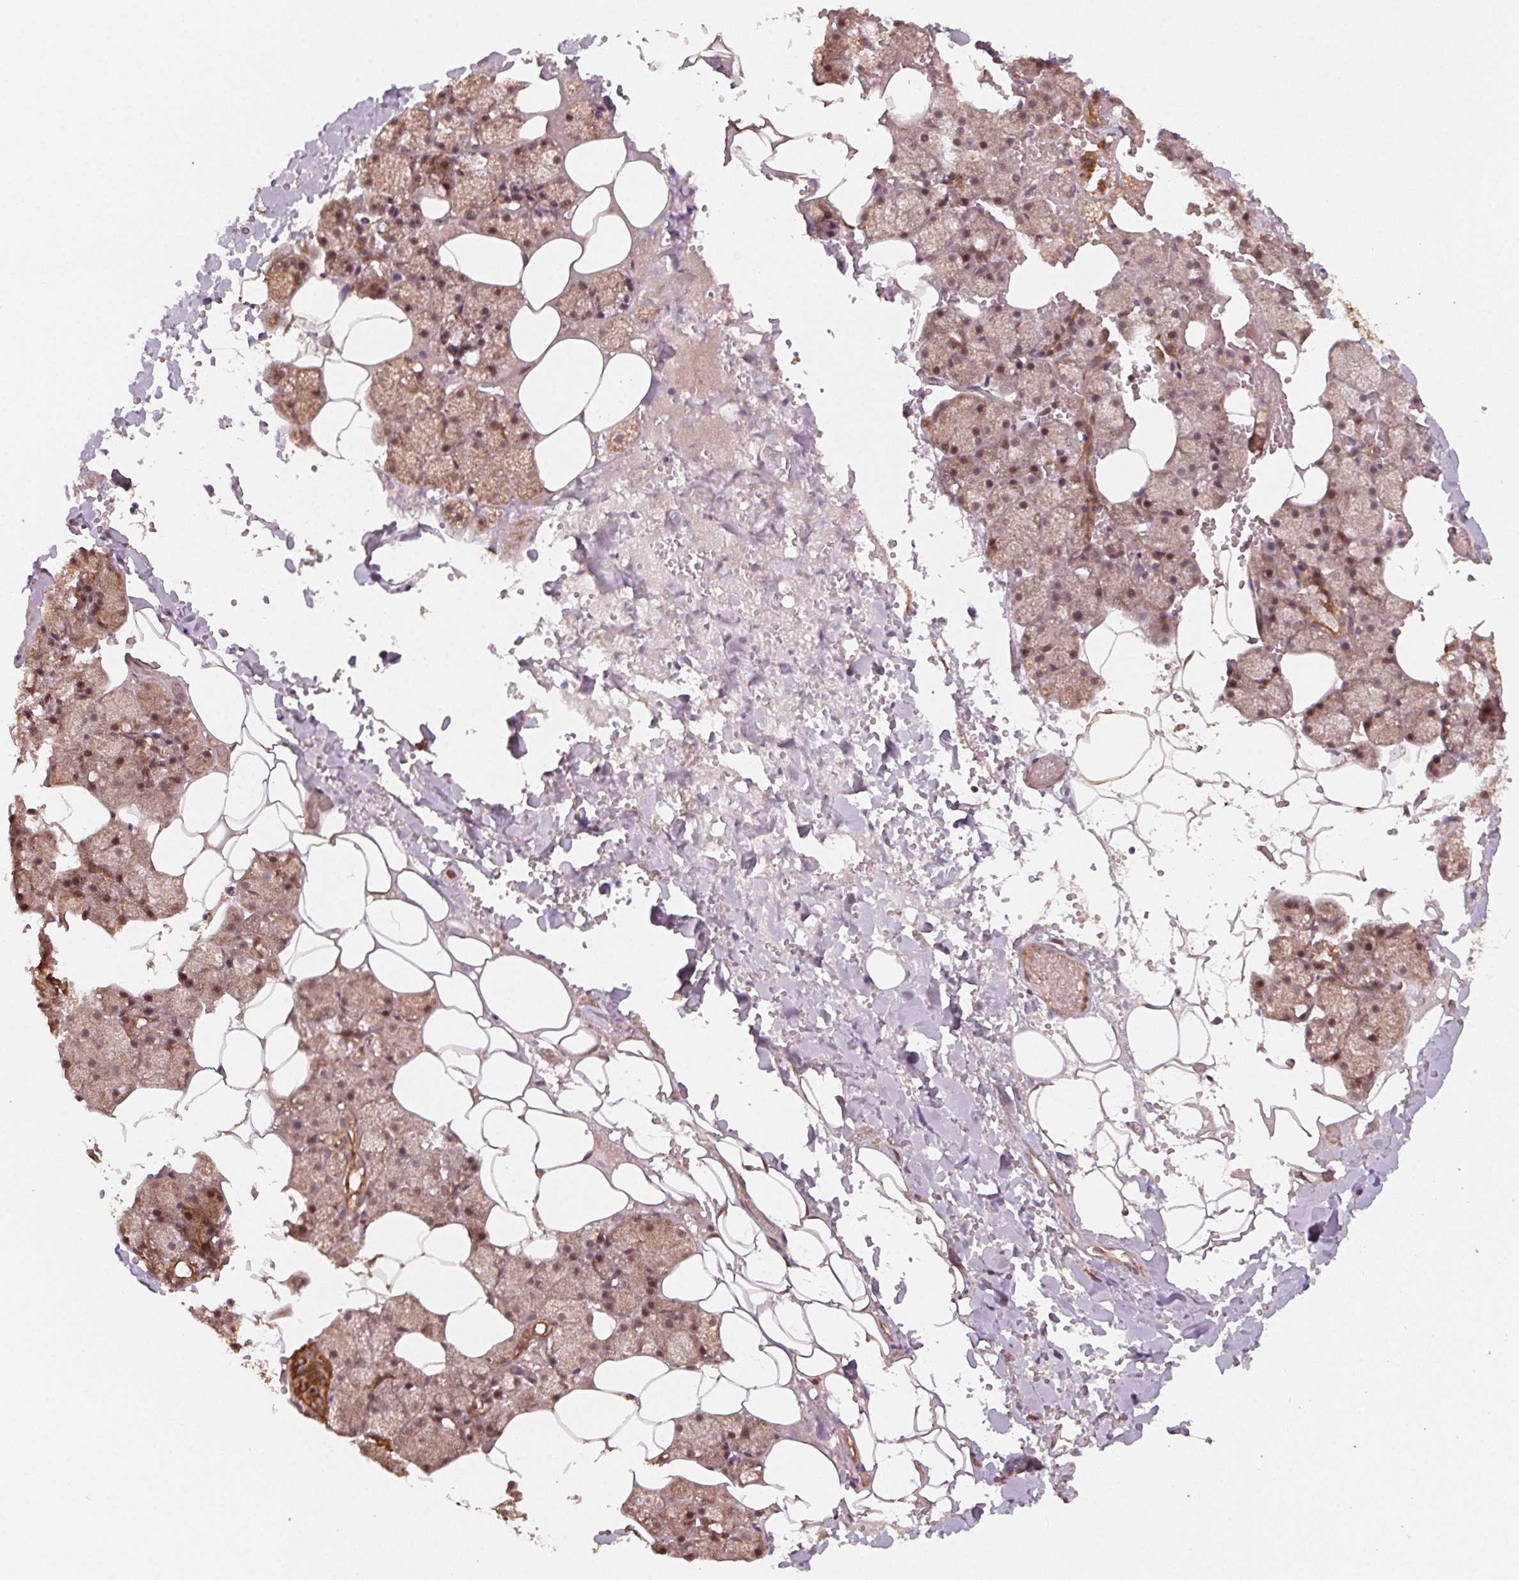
{"staining": {"intensity": "strong", "quantity": "25%-75%", "location": "cytoplasmic/membranous"}, "tissue": "salivary gland", "cell_type": "Glandular cells", "image_type": "normal", "snomed": [{"axis": "morphology", "description": "Normal tissue, NOS"}, {"axis": "topography", "description": "Salivary gland"}], "caption": "Salivary gland stained with a brown dye reveals strong cytoplasmic/membranous positive positivity in approximately 25%-75% of glandular cells.", "gene": "WBP2", "patient": {"sex": "male", "age": 38}}